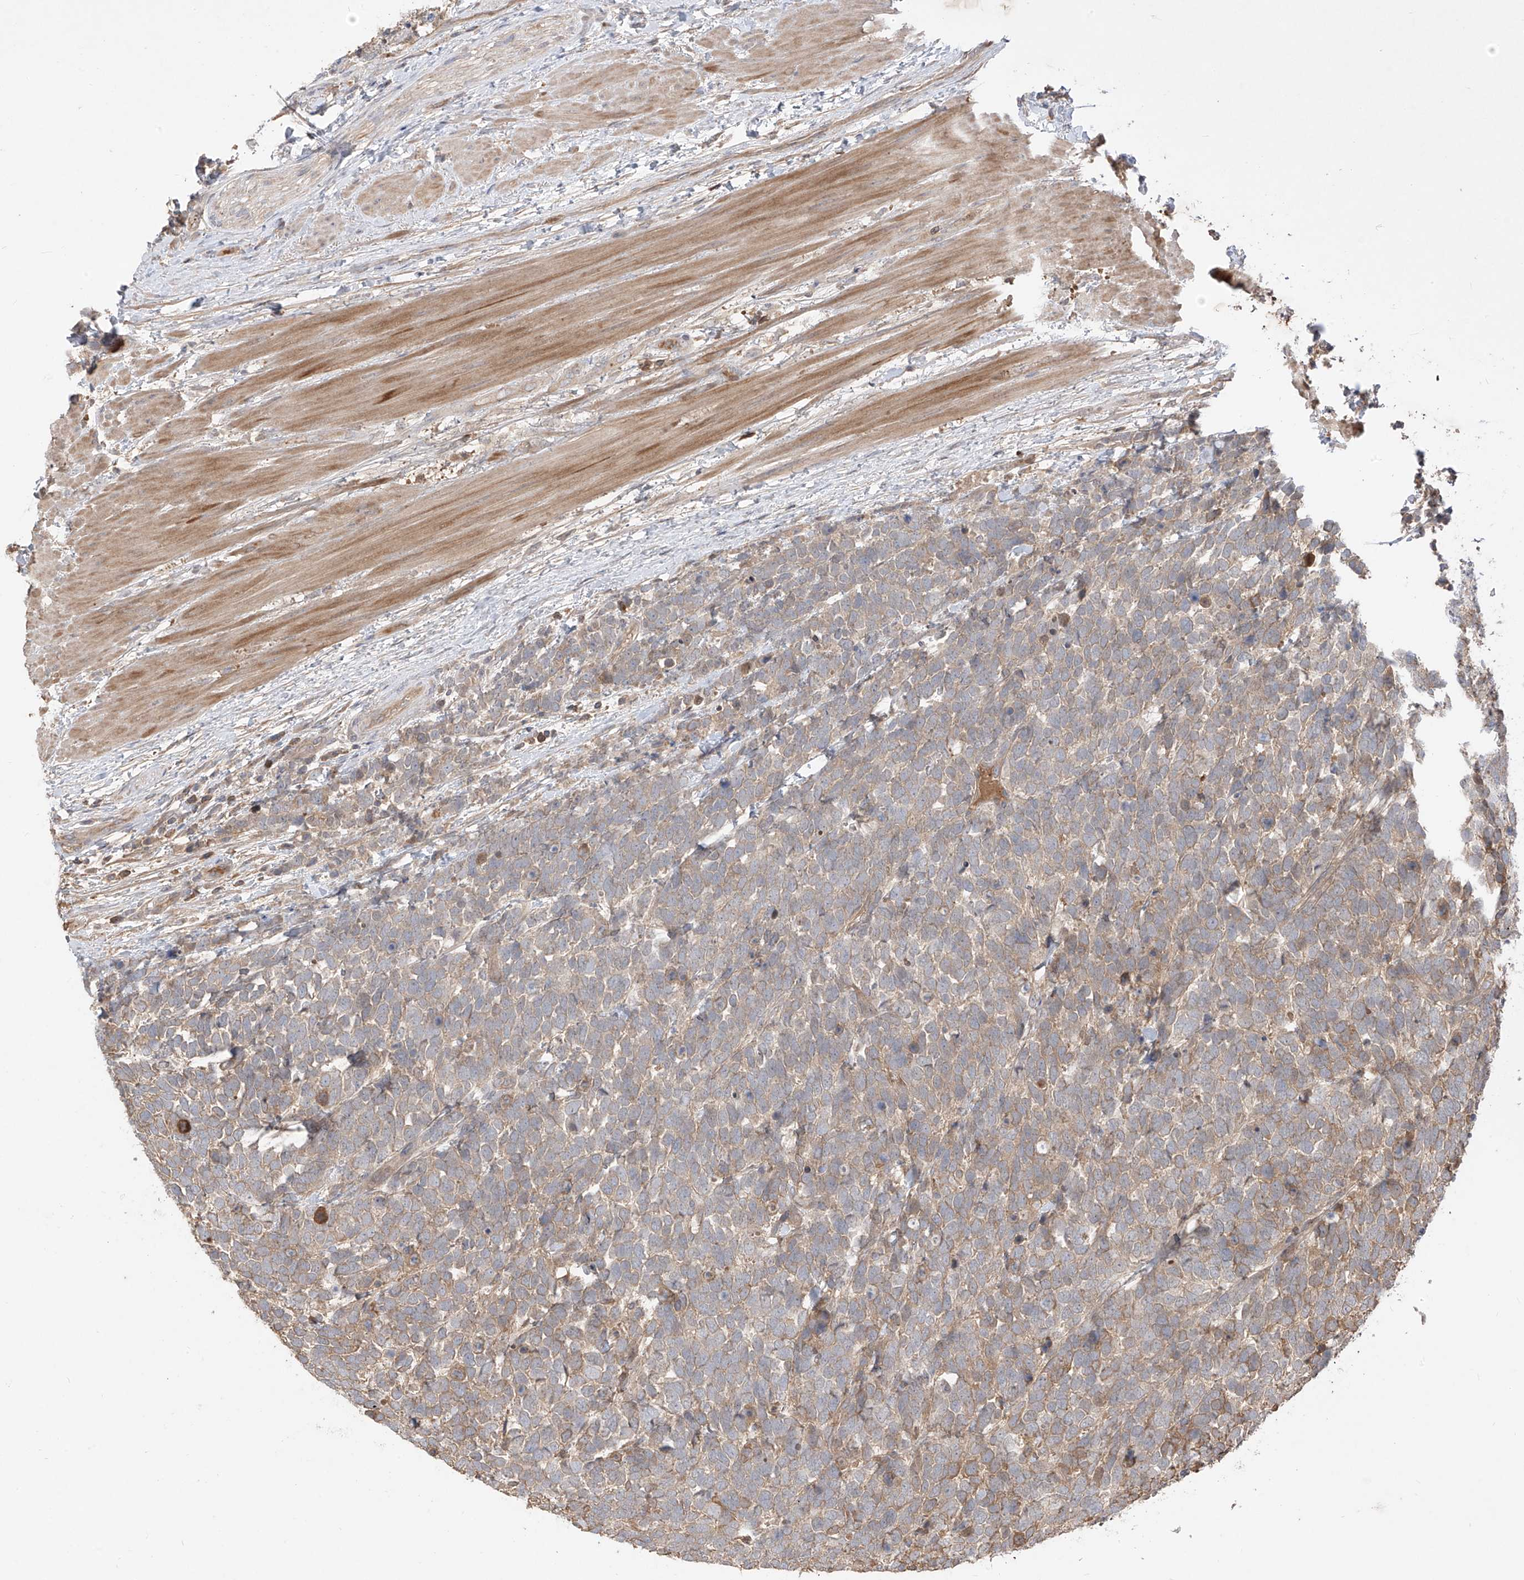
{"staining": {"intensity": "weak", "quantity": "25%-75%", "location": "cytoplasmic/membranous"}, "tissue": "urothelial cancer", "cell_type": "Tumor cells", "image_type": "cancer", "snomed": [{"axis": "morphology", "description": "Urothelial carcinoma, High grade"}, {"axis": "topography", "description": "Urinary bladder"}], "caption": "This histopathology image shows immunohistochemistry staining of urothelial cancer, with low weak cytoplasmic/membranous positivity in approximately 25%-75% of tumor cells.", "gene": "CACNA2D4", "patient": {"sex": "female", "age": 82}}